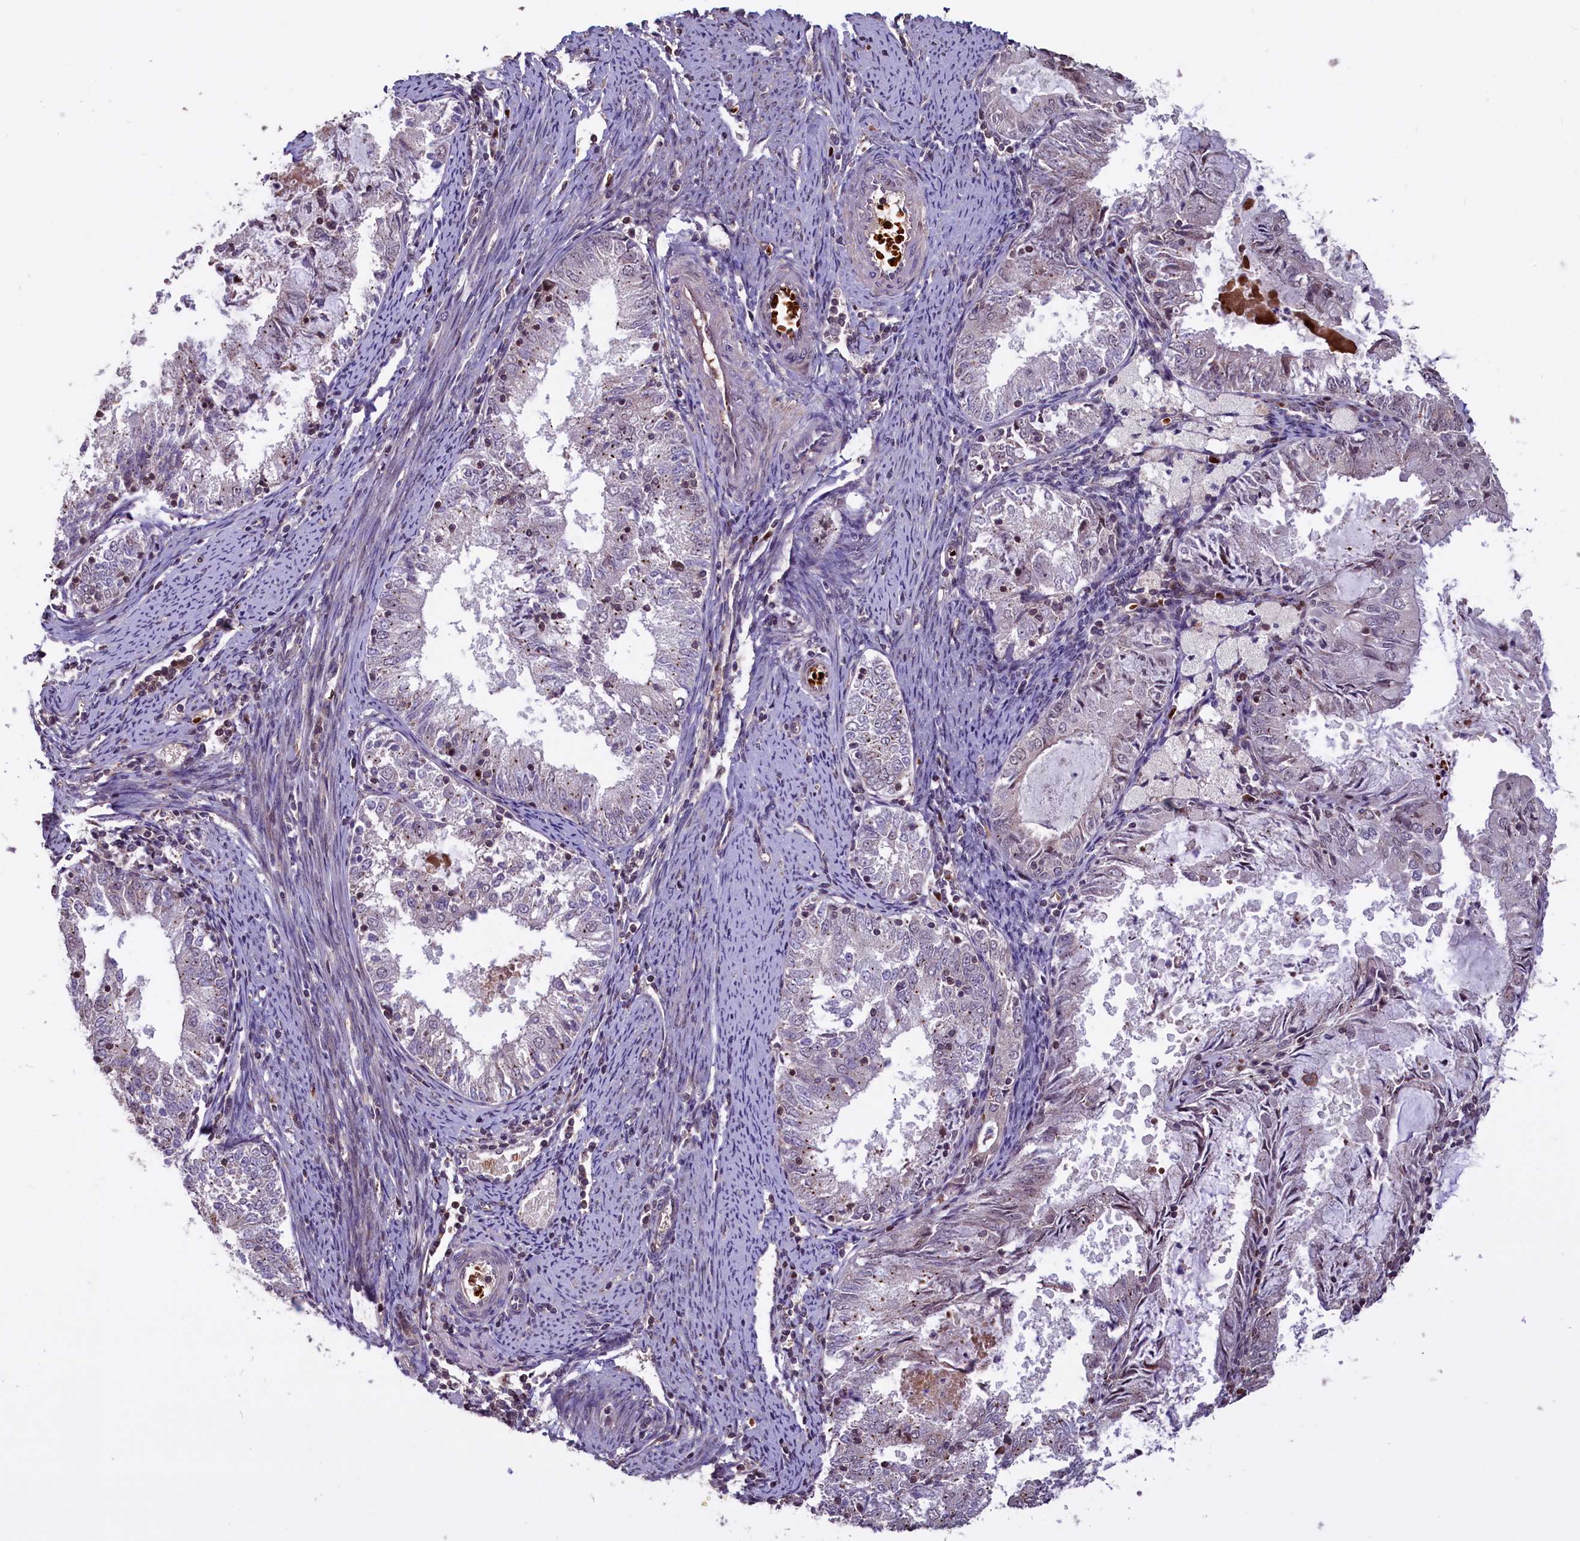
{"staining": {"intensity": "negative", "quantity": "none", "location": "none"}, "tissue": "endometrial cancer", "cell_type": "Tumor cells", "image_type": "cancer", "snomed": [{"axis": "morphology", "description": "Adenocarcinoma, NOS"}, {"axis": "topography", "description": "Endometrium"}], "caption": "Tumor cells are negative for brown protein staining in adenocarcinoma (endometrial).", "gene": "SHFL", "patient": {"sex": "female", "age": 57}}